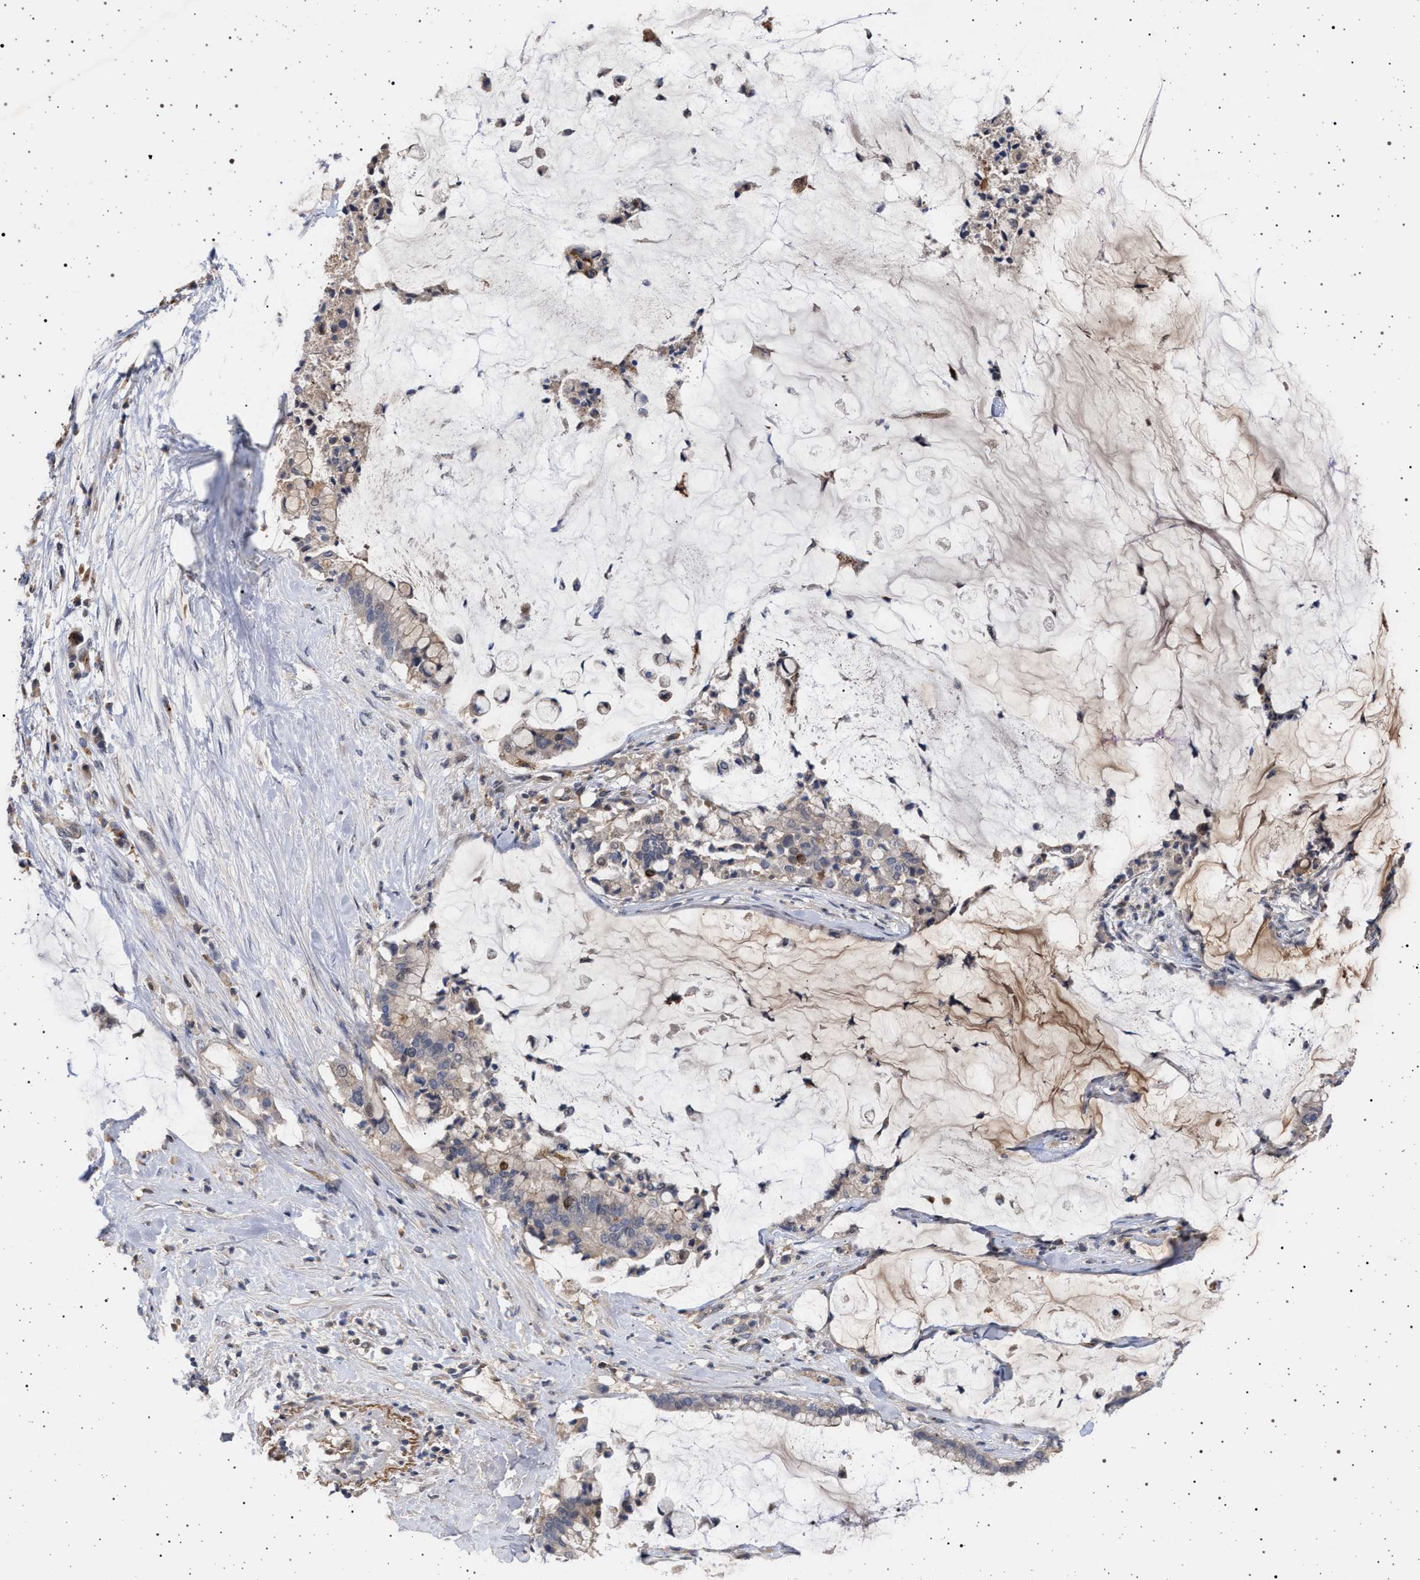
{"staining": {"intensity": "negative", "quantity": "none", "location": "none"}, "tissue": "pancreatic cancer", "cell_type": "Tumor cells", "image_type": "cancer", "snomed": [{"axis": "morphology", "description": "Adenocarcinoma, NOS"}, {"axis": "topography", "description": "Pancreas"}], "caption": "The micrograph displays no significant positivity in tumor cells of pancreatic adenocarcinoma. Brightfield microscopy of immunohistochemistry stained with DAB (brown) and hematoxylin (blue), captured at high magnification.", "gene": "RBM48", "patient": {"sex": "male", "age": 41}}